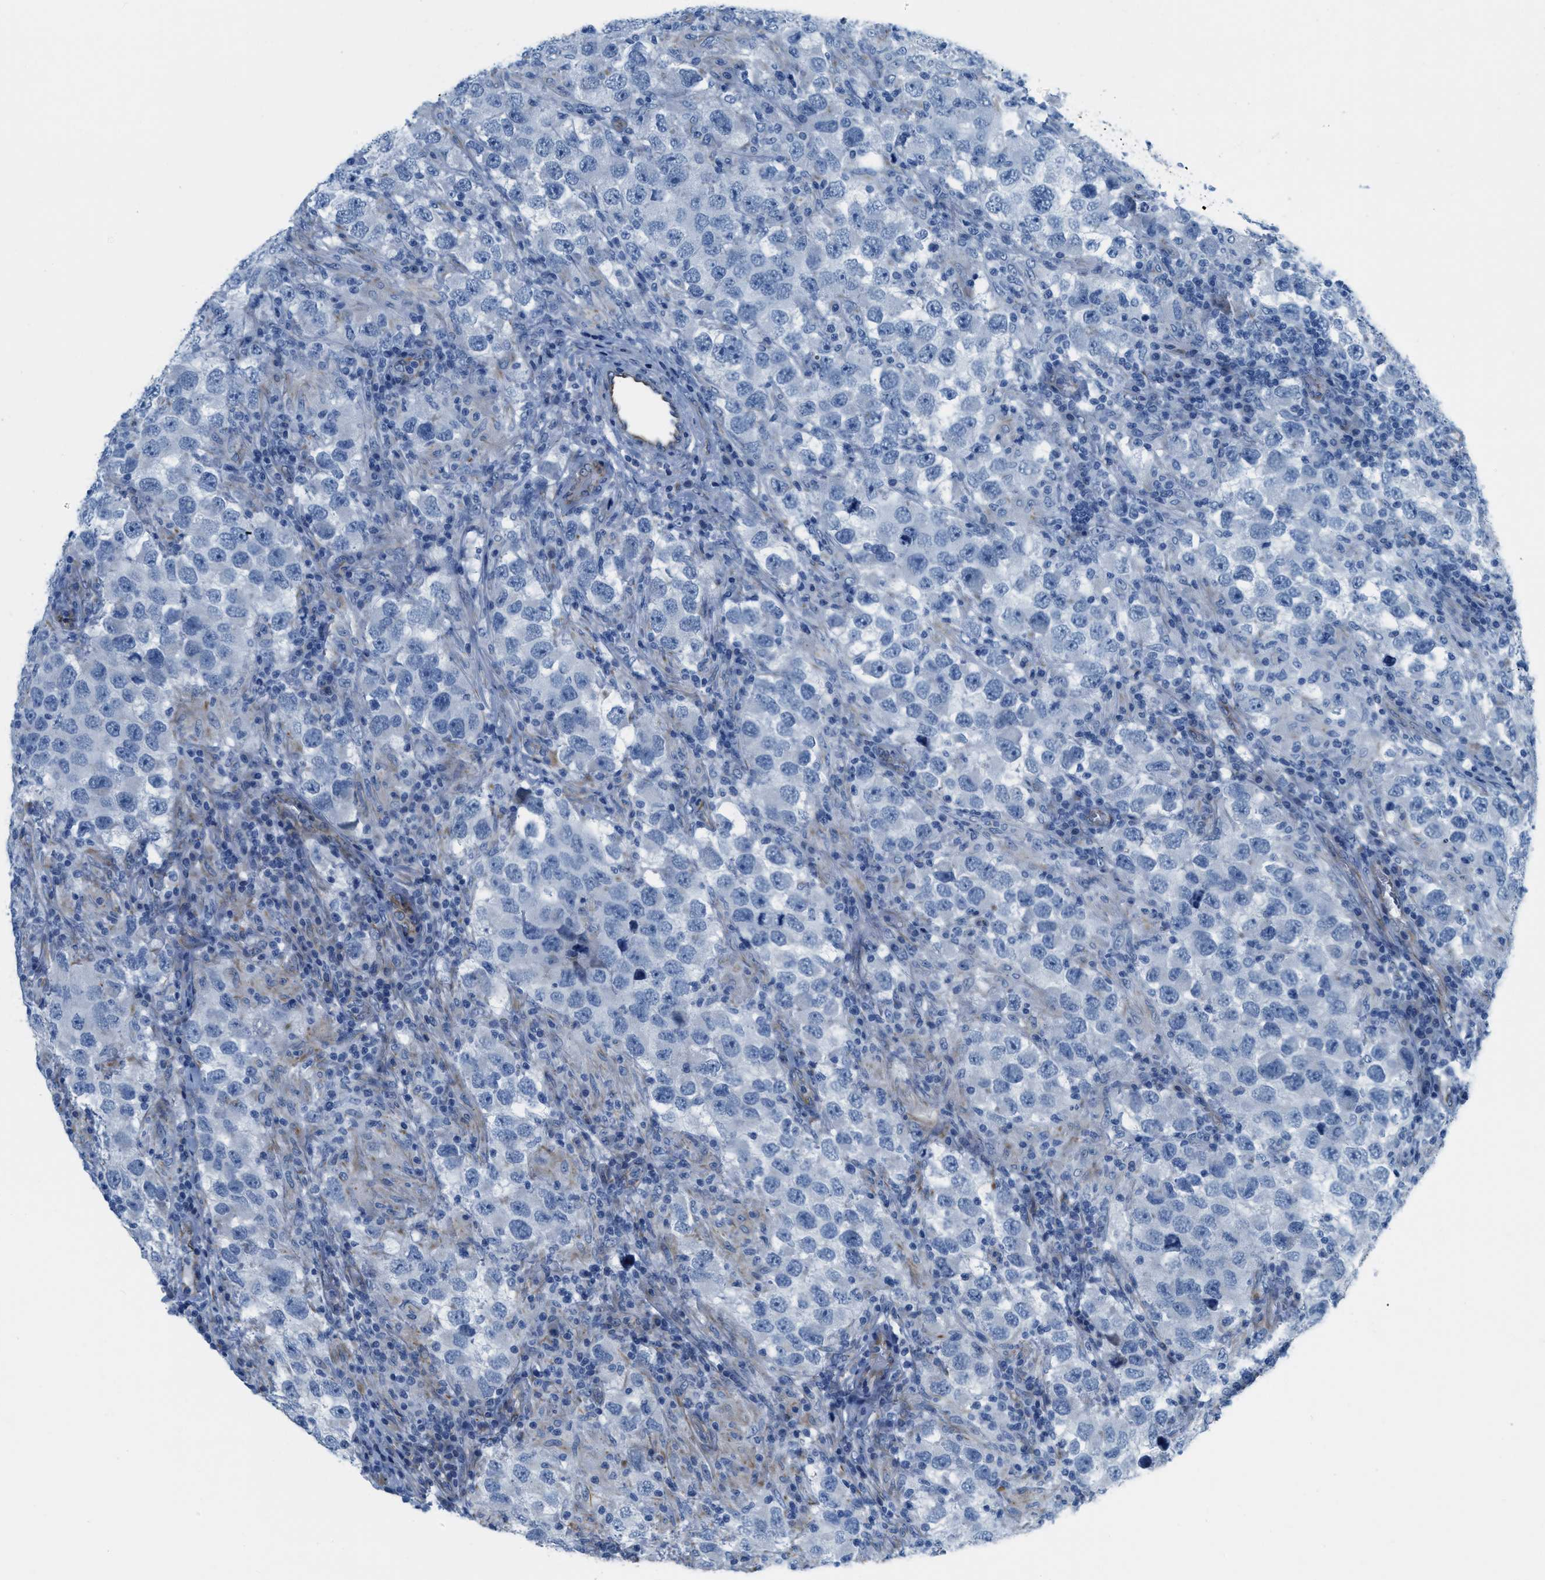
{"staining": {"intensity": "negative", "quantity": "none", "location": "none"}, "tissue": "testis cancer", "cell_type": "Tumor cells", "image_type": "cancer", "snomed": [{"axis": "morphology", "description": "Carcinoma, Embryonal, NOS"}, {"axis": "topography", "description": "Testis"}], "caption": "Tumor cells are negative for brown protein staining in embryonal carcinoma (testis).", "gene": "SLC12A1", "patient": {"sex": "male", "age": 21}}